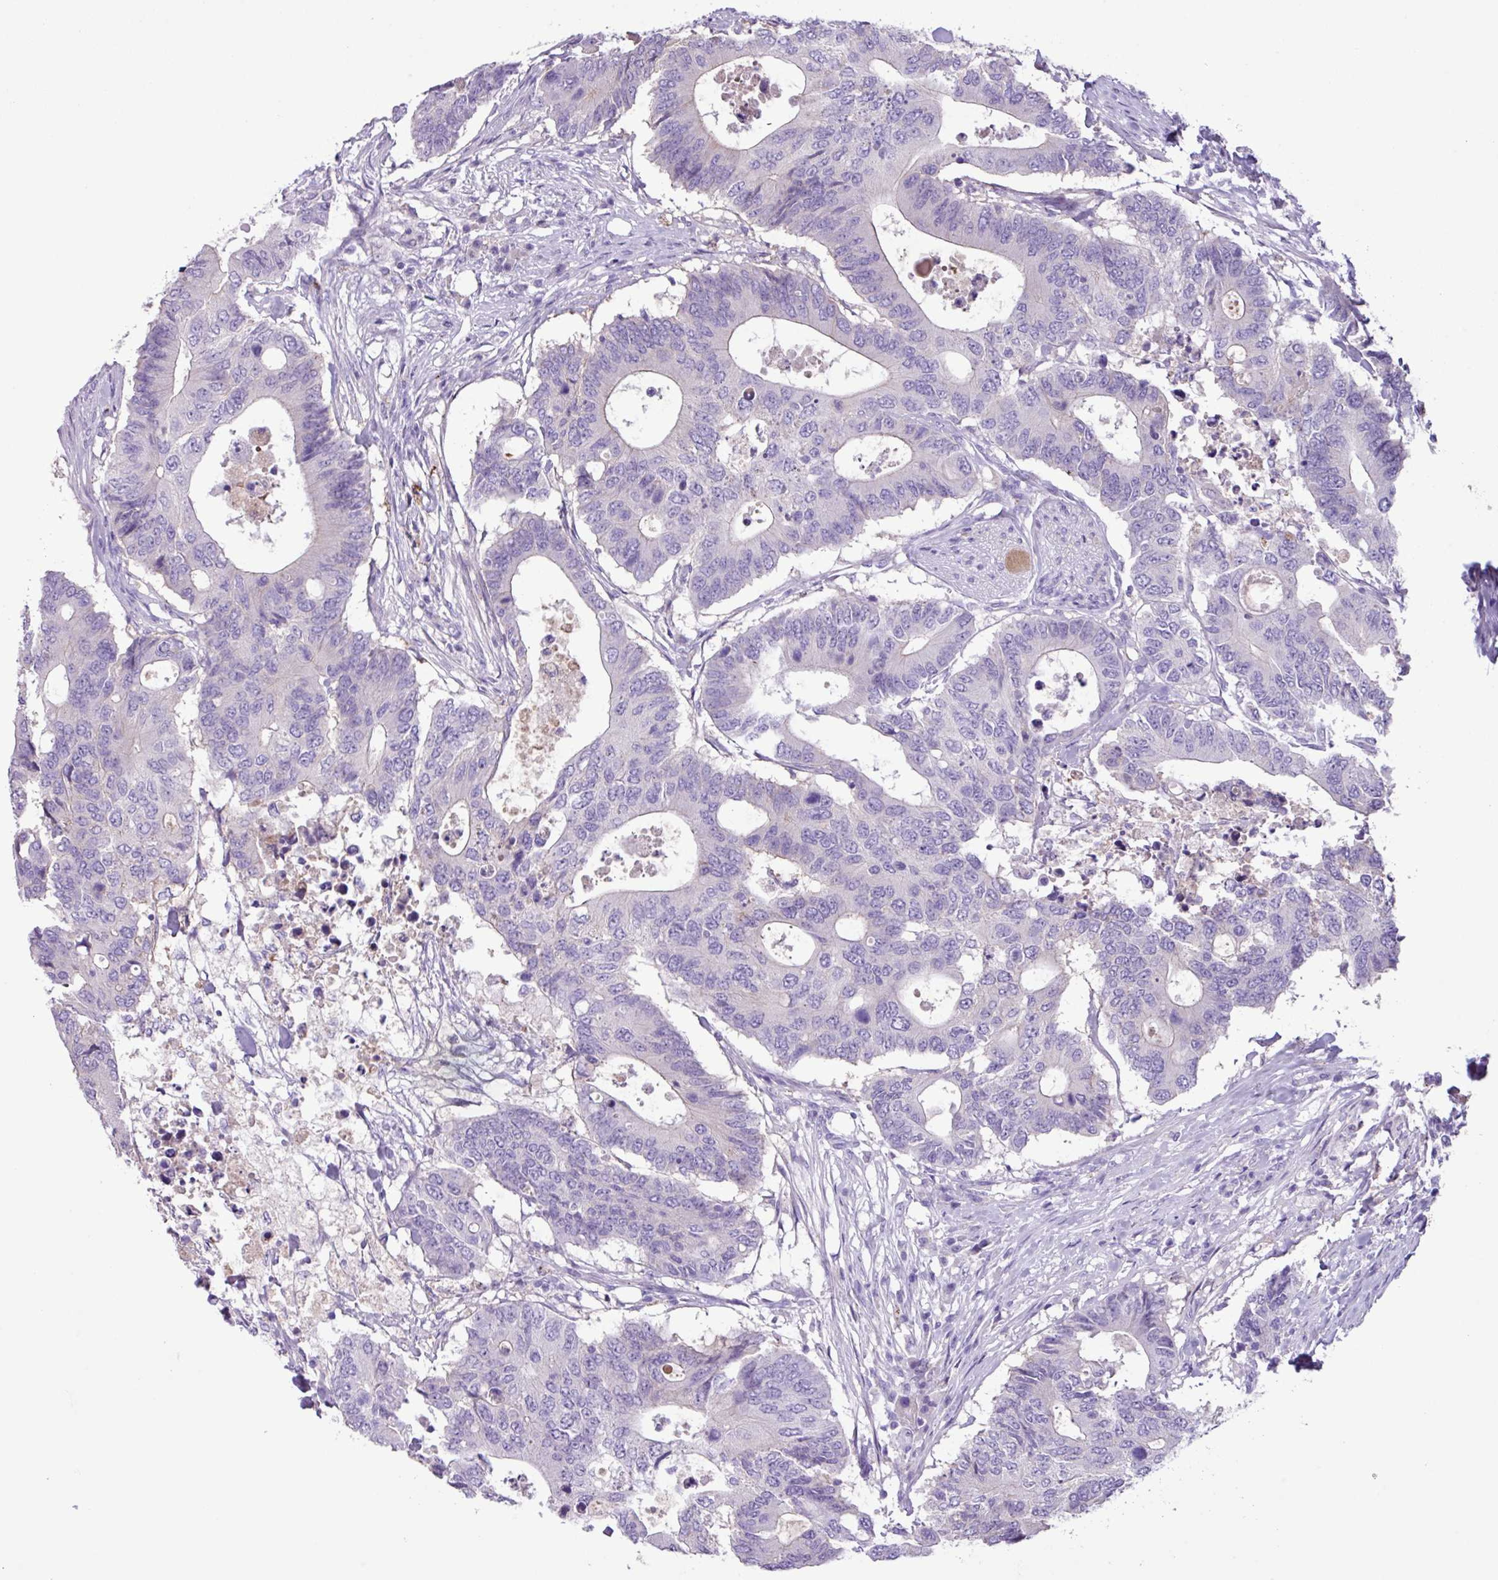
{"staining": {"intensity": "negative", "quantity": "none", "location": "none"}, "tissue": "colorectal cancer", "cell_type": "Tumor cells", "image_type": "cancer", "snomed": [{"axis": "morphology", "description": "Adenocarcinoma, NOS"}, {"axis": "topography", "description": "Colon"}], "caption": "High magnification brightfield microscopy of colorectal adenocarcinoma stained with DAB (3,3'-diaminobenzidine) (brown) and counterstained with hematoxylin (blue): tumor cells show no significant expression.", "gene": "CYSTM1", "patient": {"sex": "male", "age": 71}}